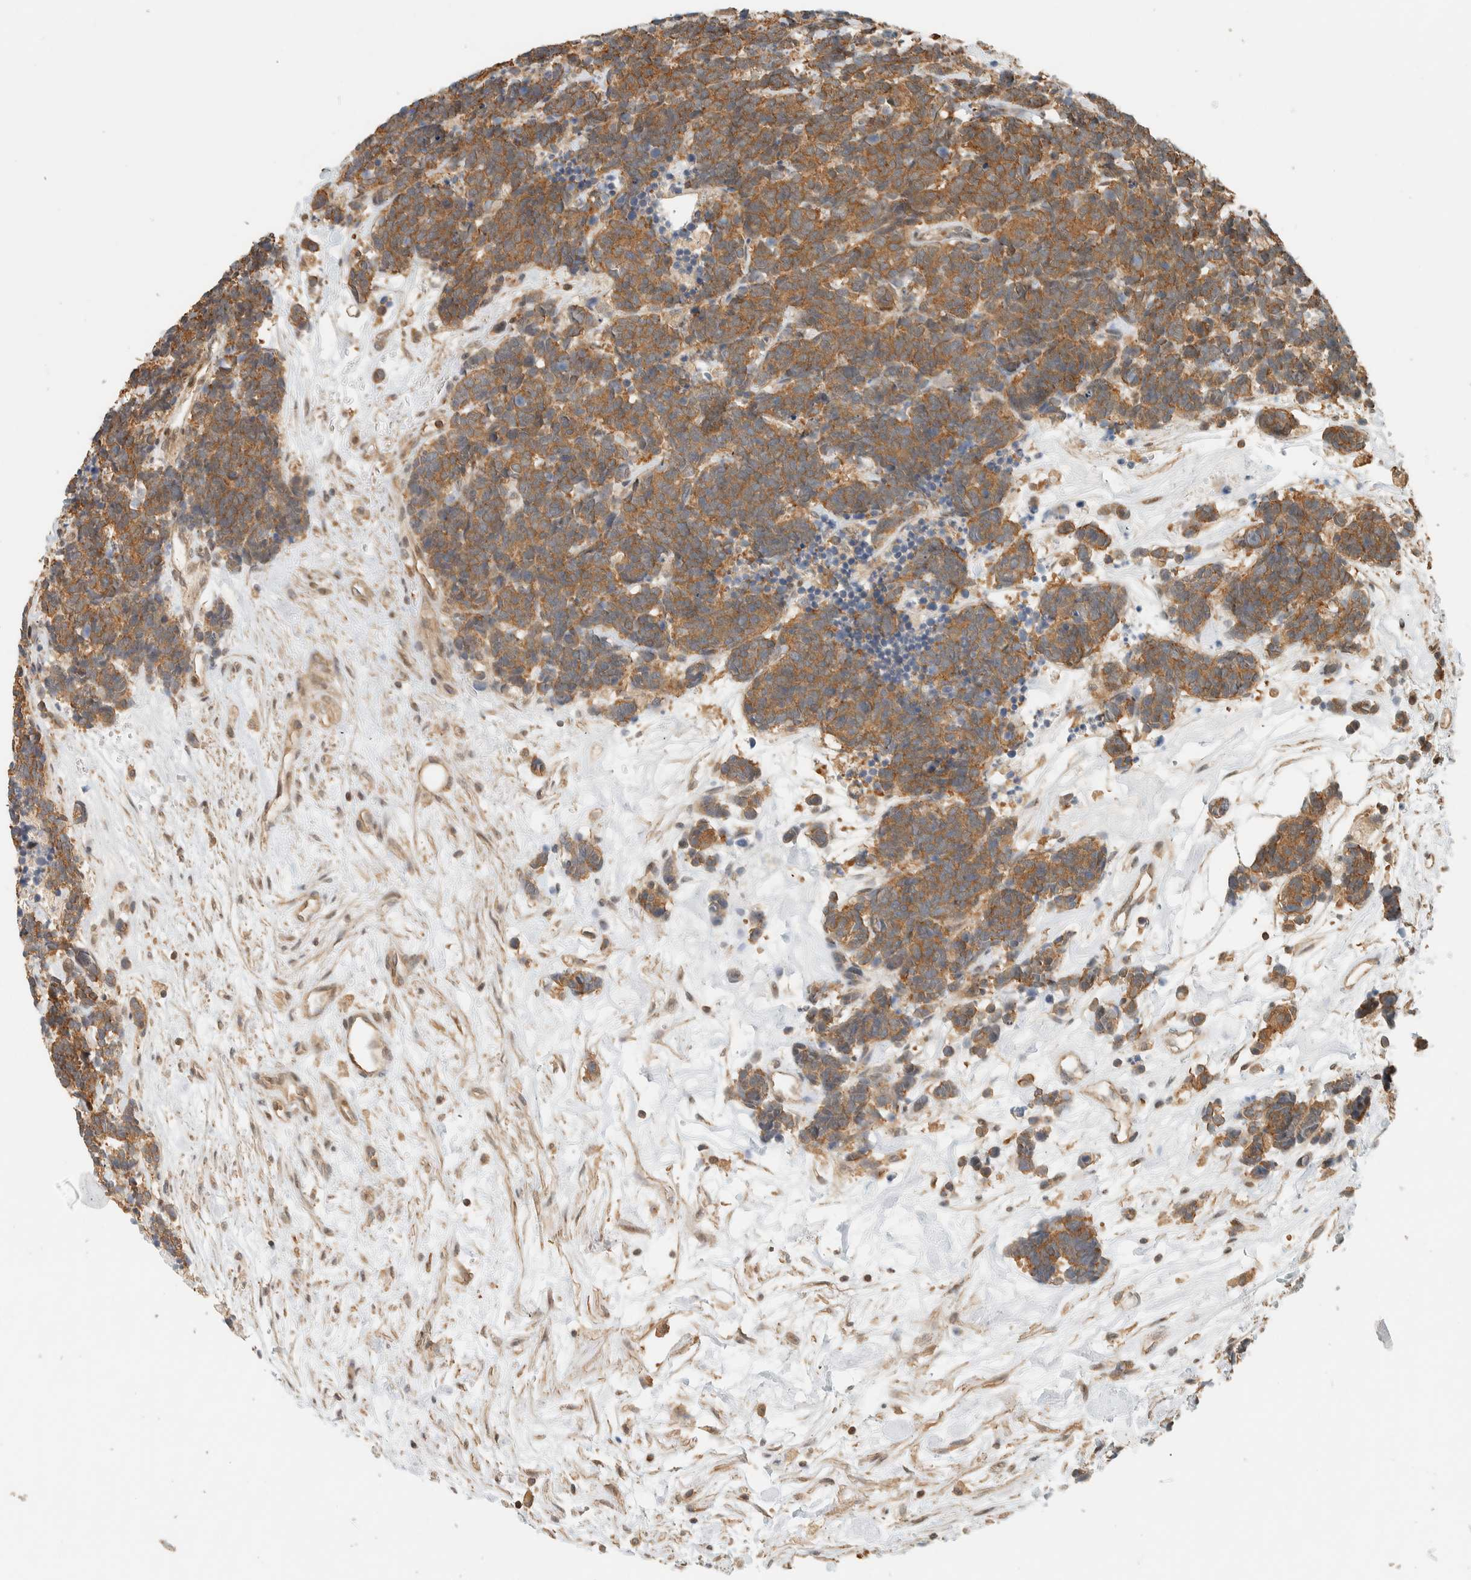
{"staining": {"intensity": "moderate", "quantity": ">75%", "location": "cytoplasmic/membranous"}, "tissue": "carcinoid", "cell_type": "Tumor cells", "image_type": "cancer", "snomed": [{"axis": "morphology", "description": "Carcinoma, NOS"}, {"axis": "morphology", "description": "Carcinoid, malignant, NOS"}, {"axis": "topography", "description": "Urinary bladder"}], "caption": "Brown immunohistochemical staining in malignant carcinoid exhibits moderate cytoplasmic/membranous expression in approximately >75% of tumor cells.", "gene": "ARFGEF1", "patient": {"sex": "male", "age": 57}}